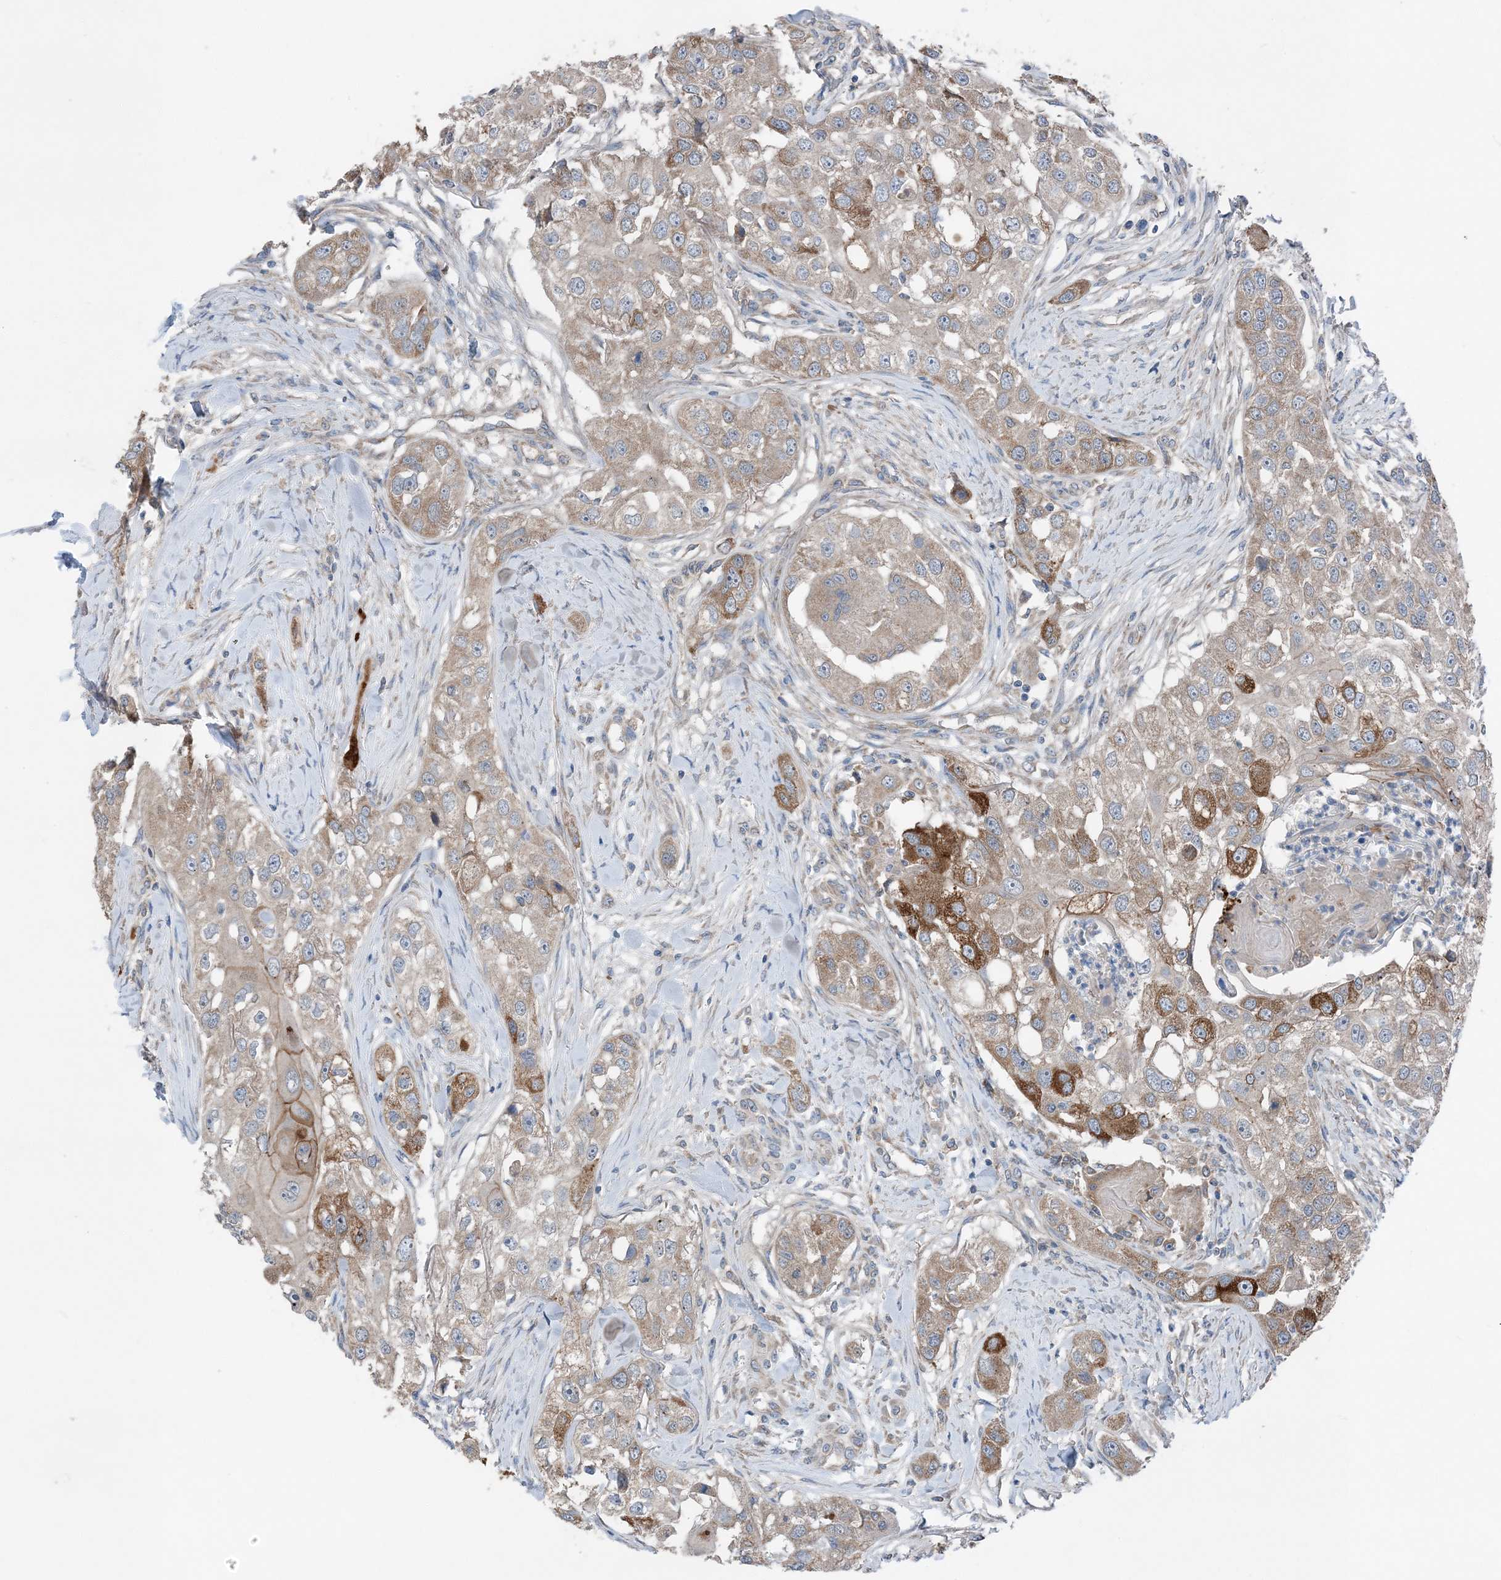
{"staining": {"intensity": "moderate", "quantity": "<25%", "location": "cytoplasmic/membranous"}, "tissue": "head and neck cancer", "cell_type": "Tumor cells", "image_type": "cancer", "snomed": [{"axis": "morphology", "description": "Normal tissue, NOS"}, {"axis": "morphology", "description": "Squamous cell carcinoma, NOS"}, {"axis": "topography", "description": "Skeletal muscle"}, {"axis": "topography", "description": "Head-Neck"}], "caption": "High-power microscopy captured an immunohistochemistry photomicrograph of head and neck squamous cell carcinoma, revealing moderate cytoplasmic/membranous staining in about <25% of tumor cells.", "gene": "DHX30", "patient": {"sex": "male", "age": 51}}